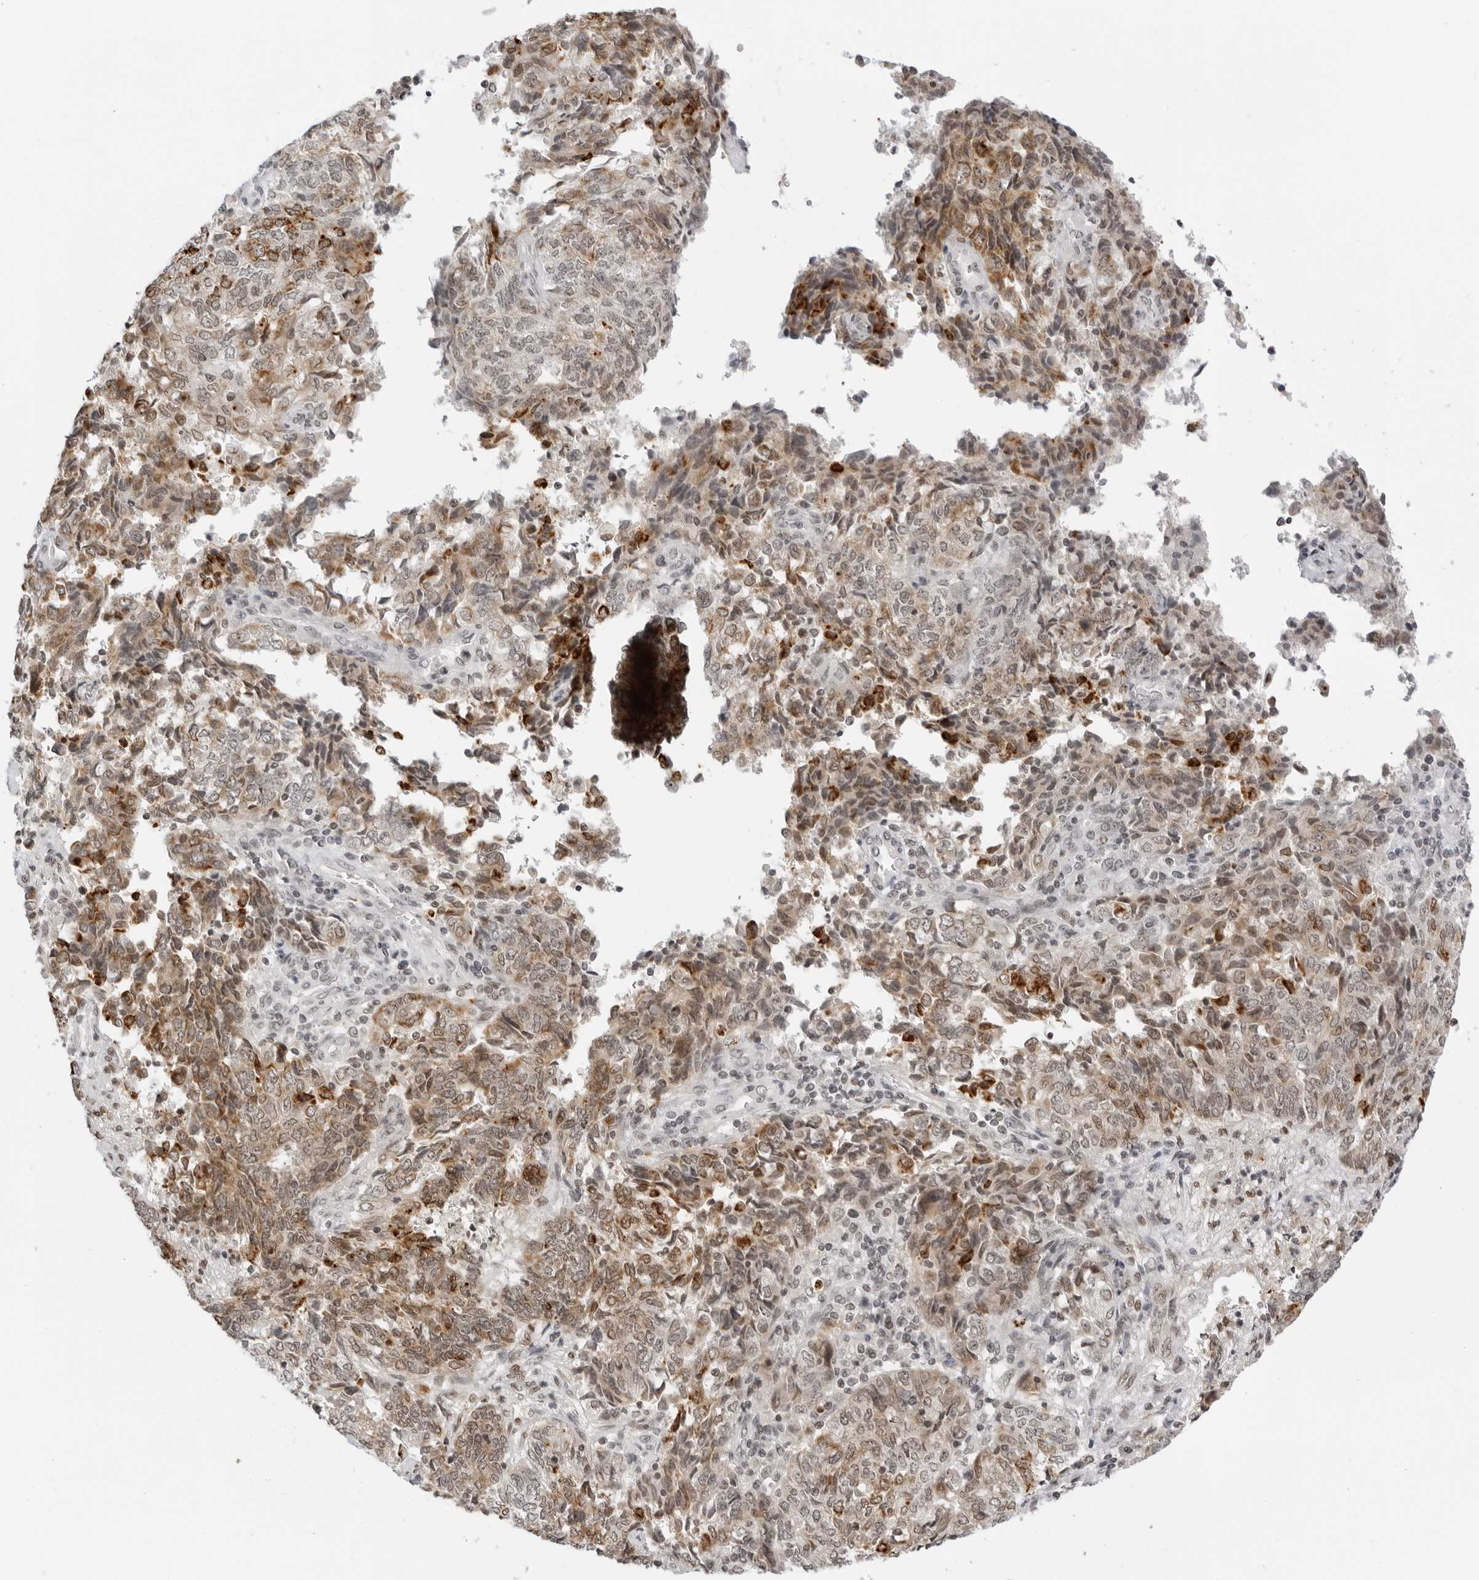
{"staining": {"intensity": "moderate", "quantity": ">75%", "location": "nuclear"}, "tissue": "endometrial cancer", "cell_type": "Tumor cells", "image_type": "cancer", "snomed": [{"axis": "morphology", "description": "Adenocarcinoma, NOS"}, {"axis": "topography", "description": "Endometrium"}], "caption": "An immunohistochemistry image of tumor tissue is shown. Protein staining in brown shows moderate nuclear positivity in endometrial cancer (adenocarcinoma) within tumor cells.", "gene": "MSH6", "patient": {"sex": "female", "age": 80}}